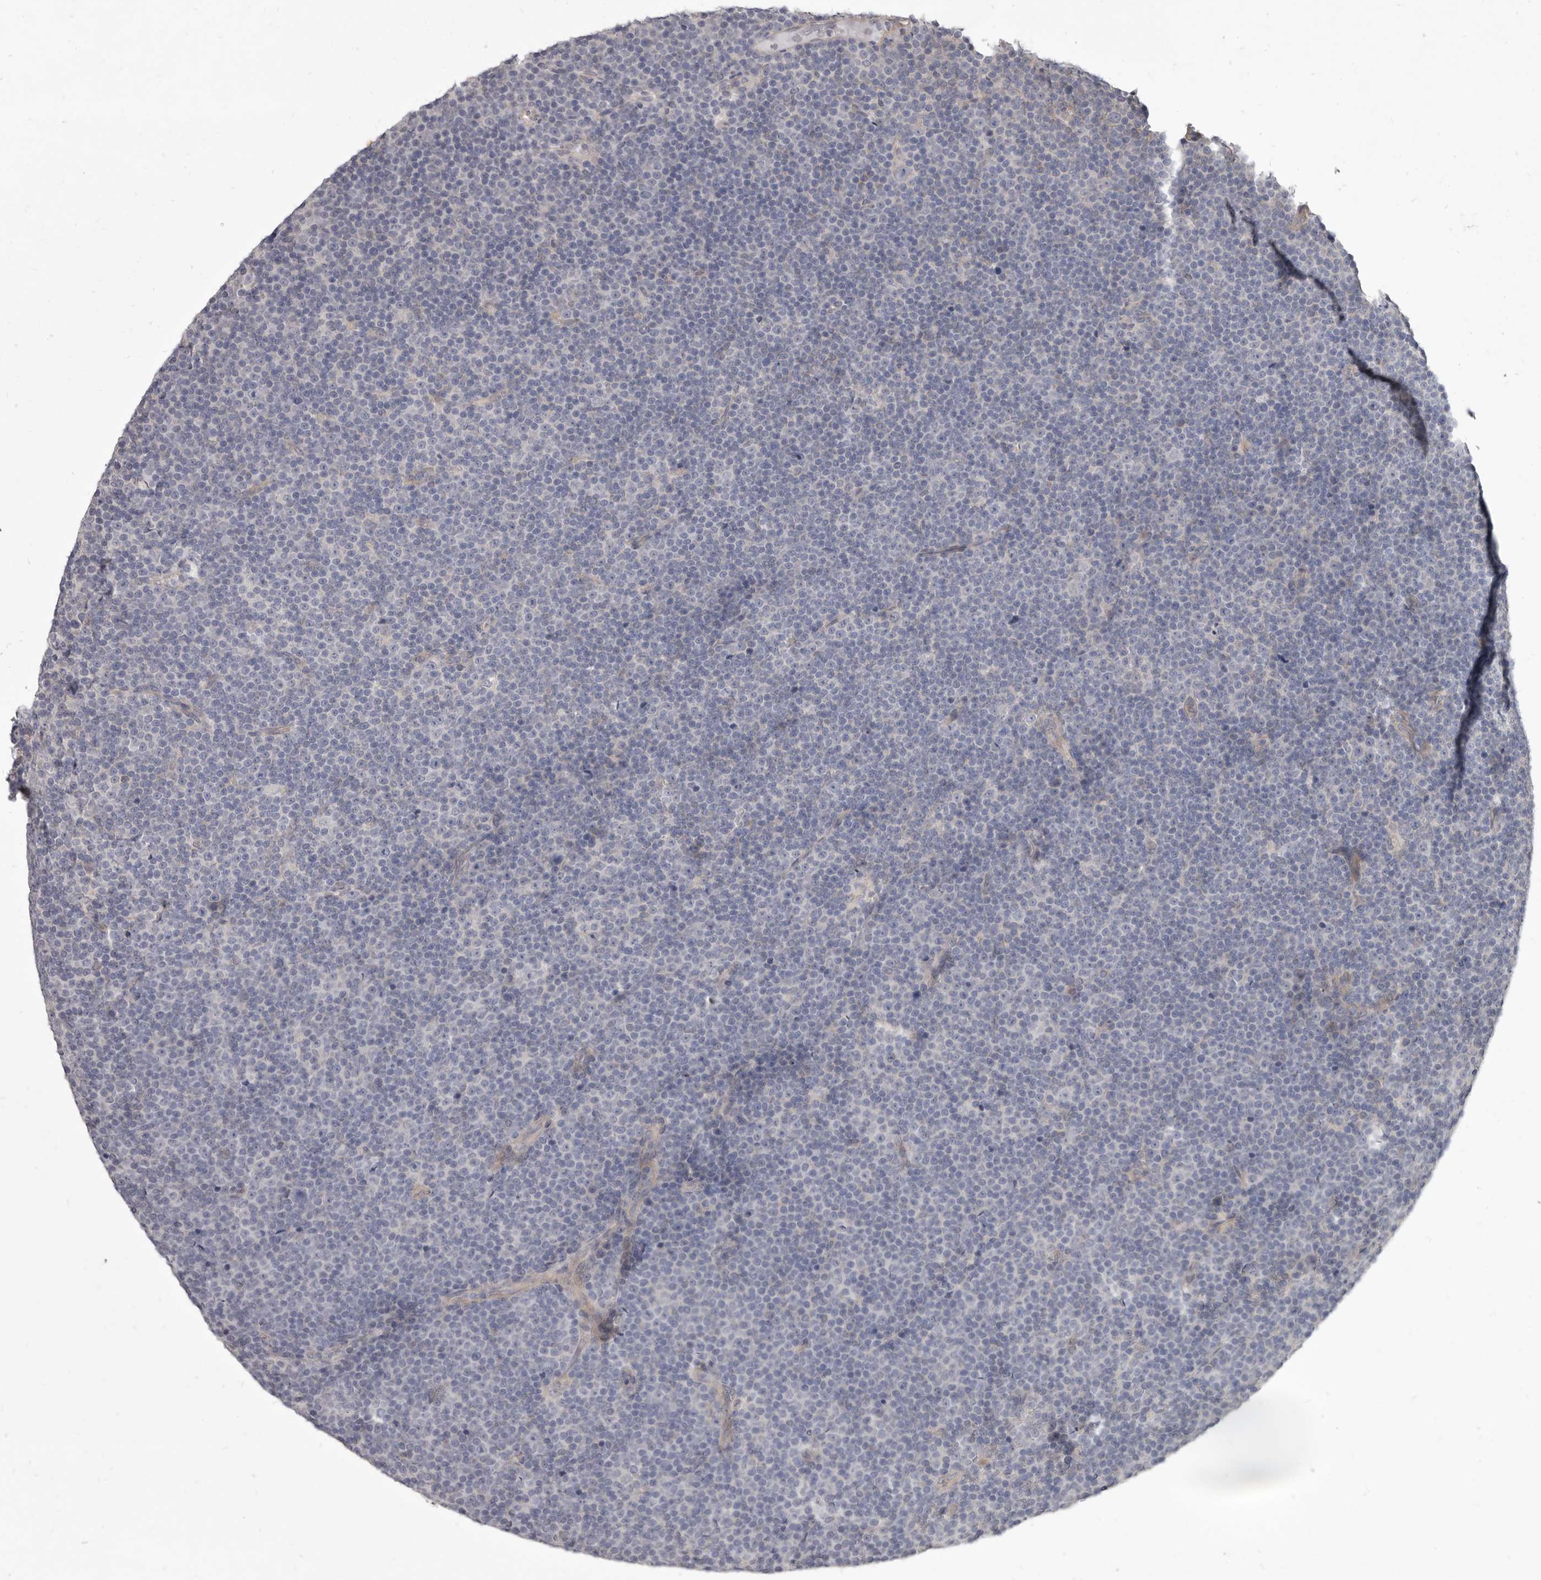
{"staining": {"intensity": "negative", "quantity": "none", "location": "none"}, "tissue": "lymphoma", "cell_type": "Tumor cells", "image_type": "cancer", "snomed": [{"axis": "morphology", "description": "Malignant lymphoma, non-Hodgkin's type, Low grade"}, {"axis": "topography", "description": "Lymph node"}], "caption": "Tumor cells show no significant staining in lymphoma. (Stains: DAB immunohistochemistry with hematoxylin counter stain, Microscopy: brightfield microscopy at high magnification).", "gene": "GSK3B", "patient": {"sex": "female", "age": 67}}